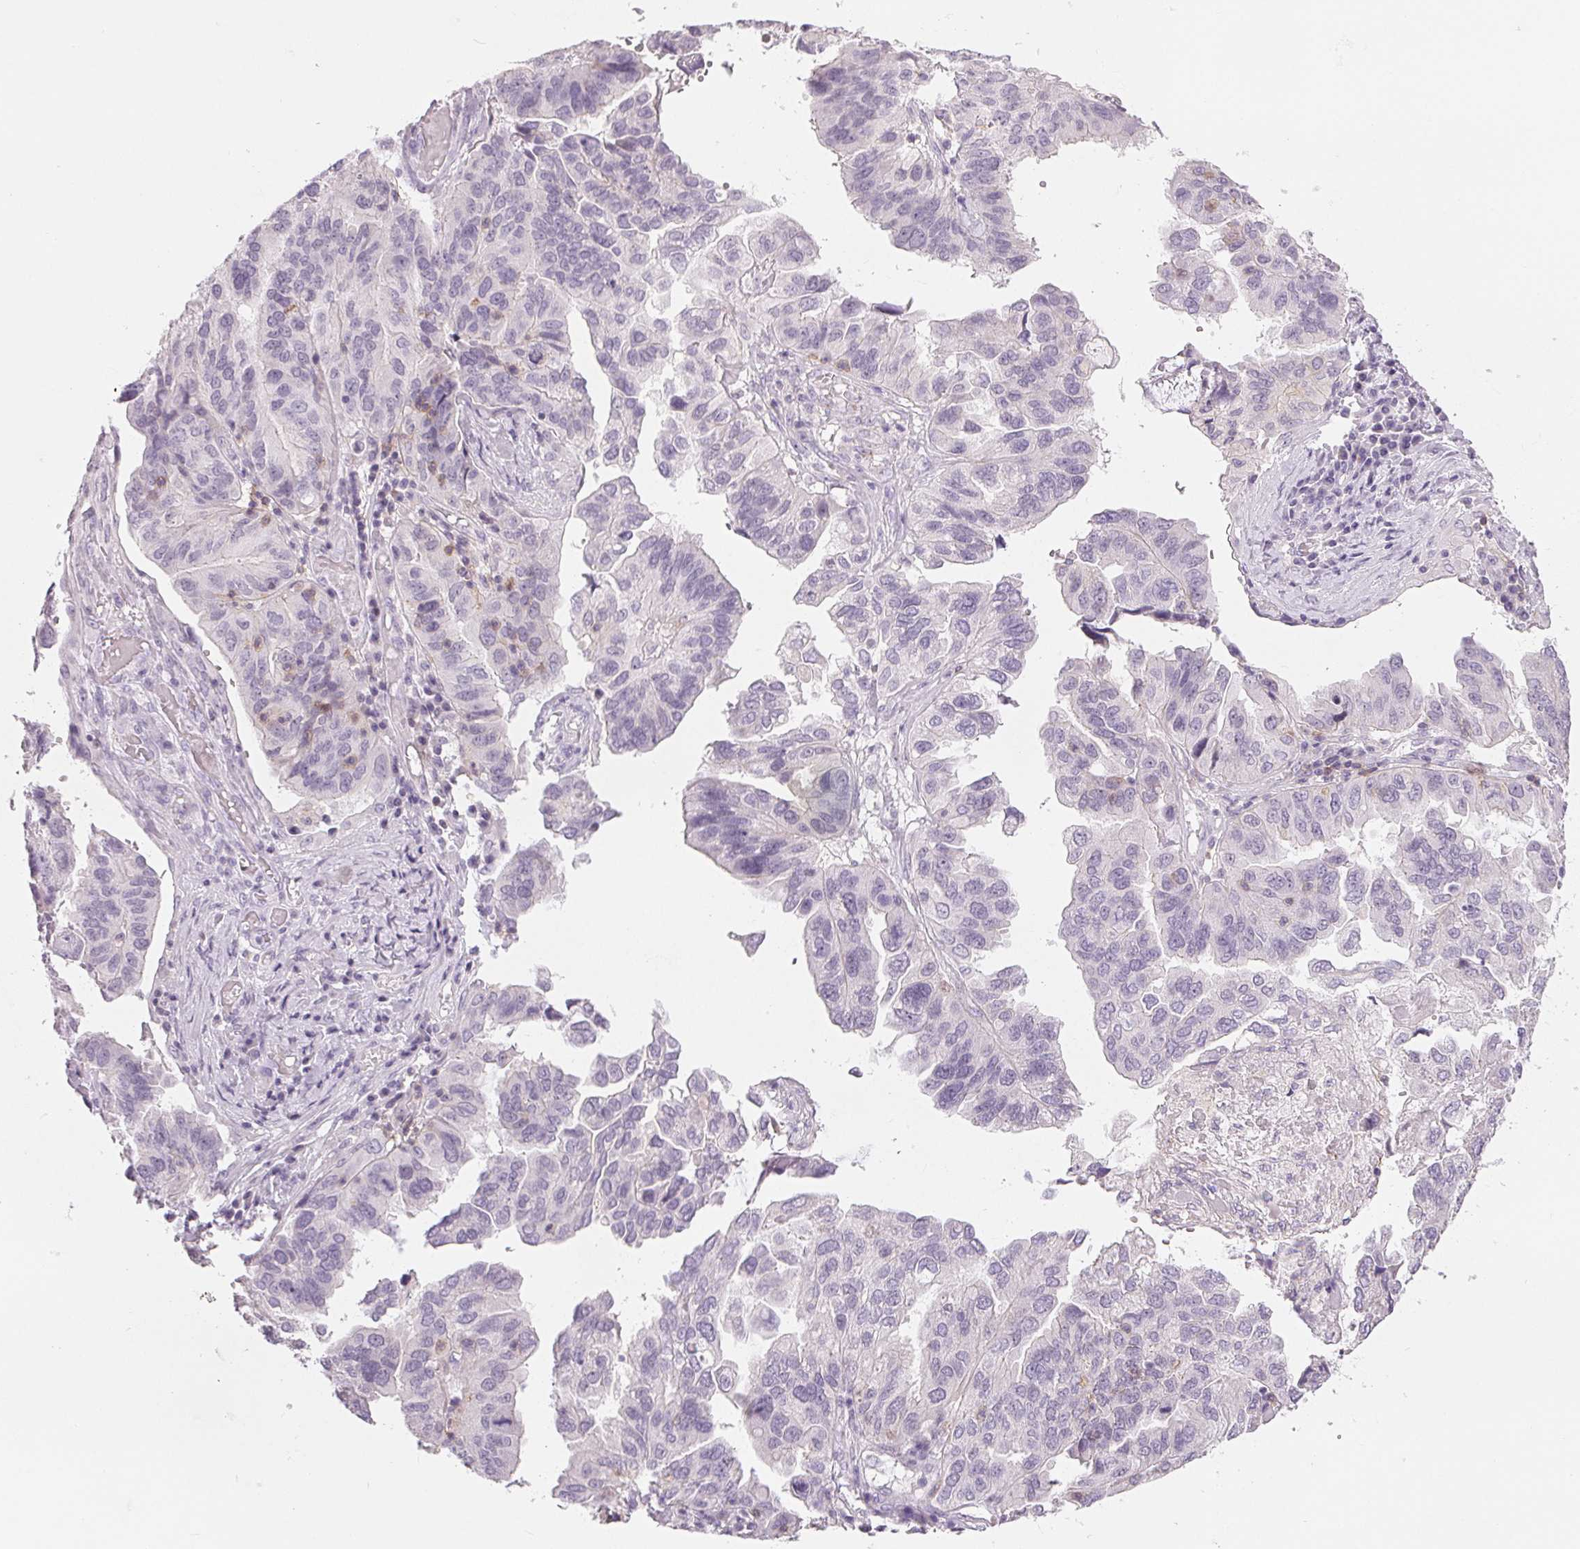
{"staining": {"intensity": "negative", "quantity": "none", "location": "none"}, "tissue": "ovarian cancer", "cell_type": "Tumor cells", "image_type": "cancer", "snomed": [{"axis": "morphology", "description": "Cystadenocarcinoma, serous, NOS"}, {"axis": "topography", "description": "Ovary"}], "caption": "The histopathology image shows no staining of tumor cells in ovarian cancer.", "gene": "CD69", "patient": {"sex": "female", "age": 79}}